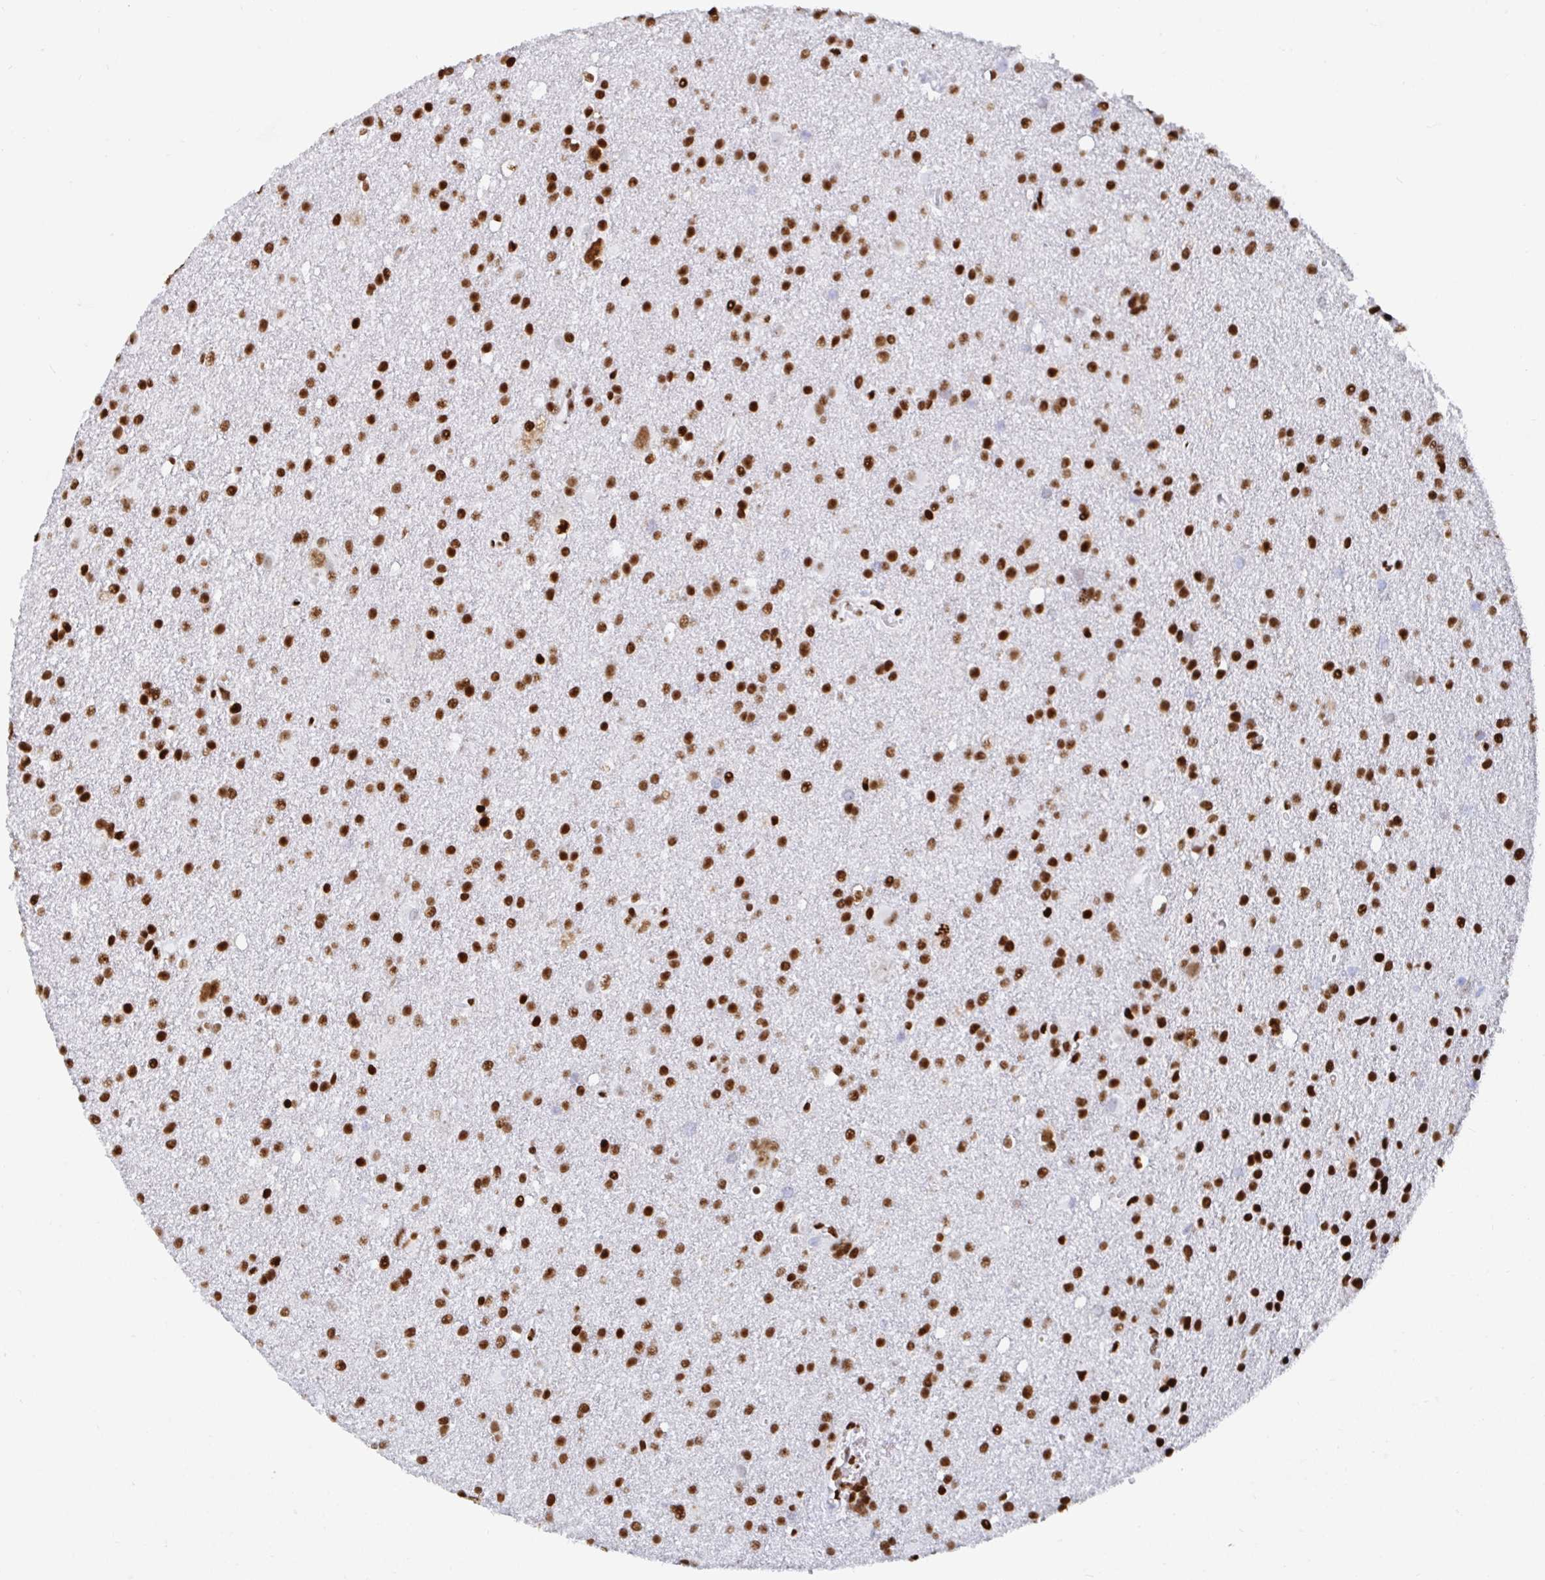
{"staining": {"intensity": "strong", "quantity": ">75%", "location": "nuclear"}, "tissue": "glioma", "cell_type": "Tumor cells", "image_type": "cancer", "snomed": [{"axis": "morphology", "description": "Glioma, malignant, Low grade"}, {"axis": "topography", "description": "Brain"}], "caption": "Protein expression analysis of malignant glioma (low-grade) exhibits strong nuclear staining in approximately >75% of tumor cells. The staining is performed using DAB (3,3'-diaminobenzidine) brown chromogen to label protein expression. The nuclei are counter-stained blue using hematoxylin.", "gene": "EWSR1", "patient": {"sex": "male", "age": 66}}